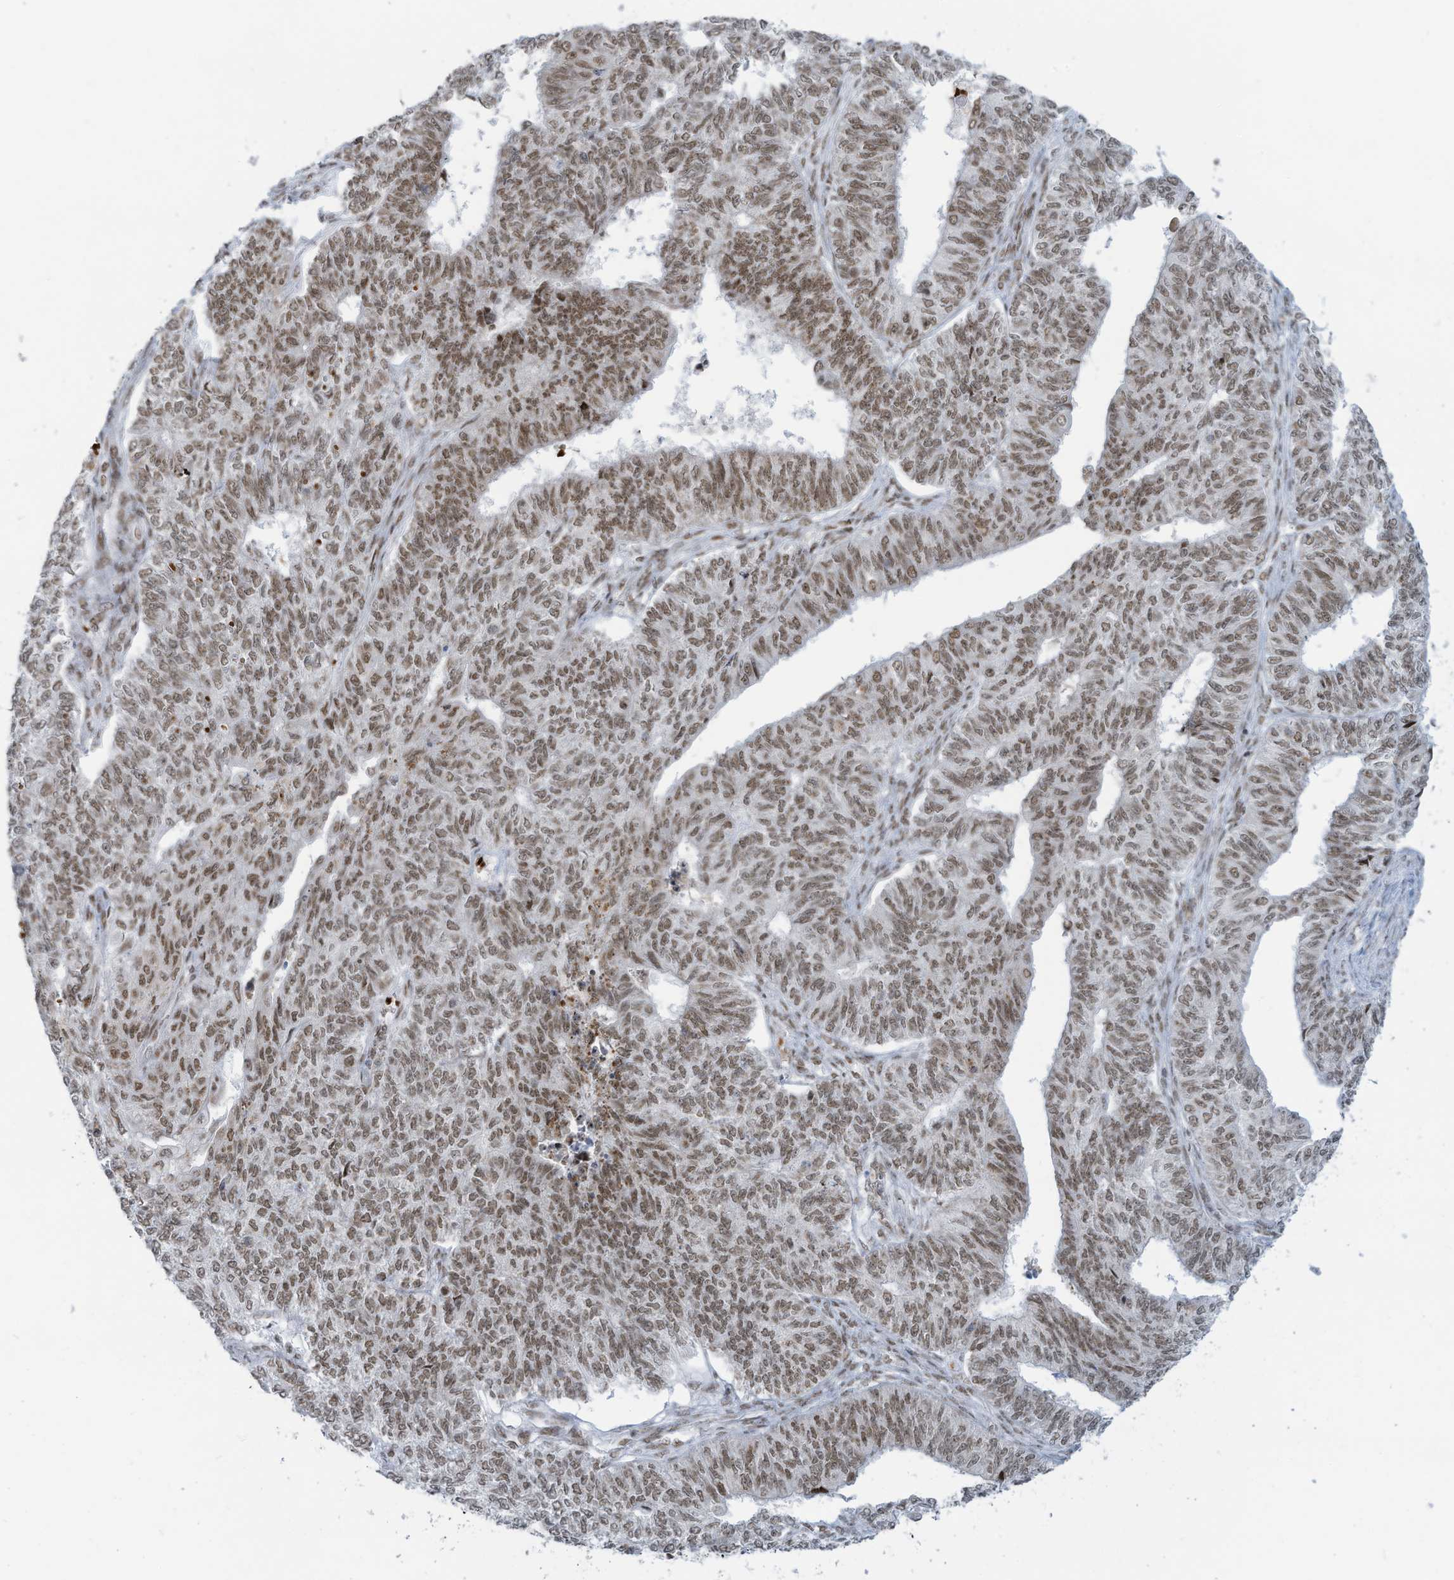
{"staining": {"intensity": "moderate", "quantity": ">75%", "location": "nuclear"}, "tissue": "endometrial cancer", "cell_type": "Tumor cells", "image_type": "cancer", "snomed": [{"axis": "morphology", "description": "Adenocarcinoma, NOS"}, {"axis": "topography", "description": "Endometrium"}], "caption": "A brown stain labels moderate nuclear expression of a protein in human adenocarcinoma (endometrial) tumor cells. Using DAB (3,3'-diaminobenzidine) (brown) and hematoxylin (blue) stains, captured at high magnification using brightfield microscopy.", "gene": "ECT2L", "patient": {"sex": "female", "age": 32}}